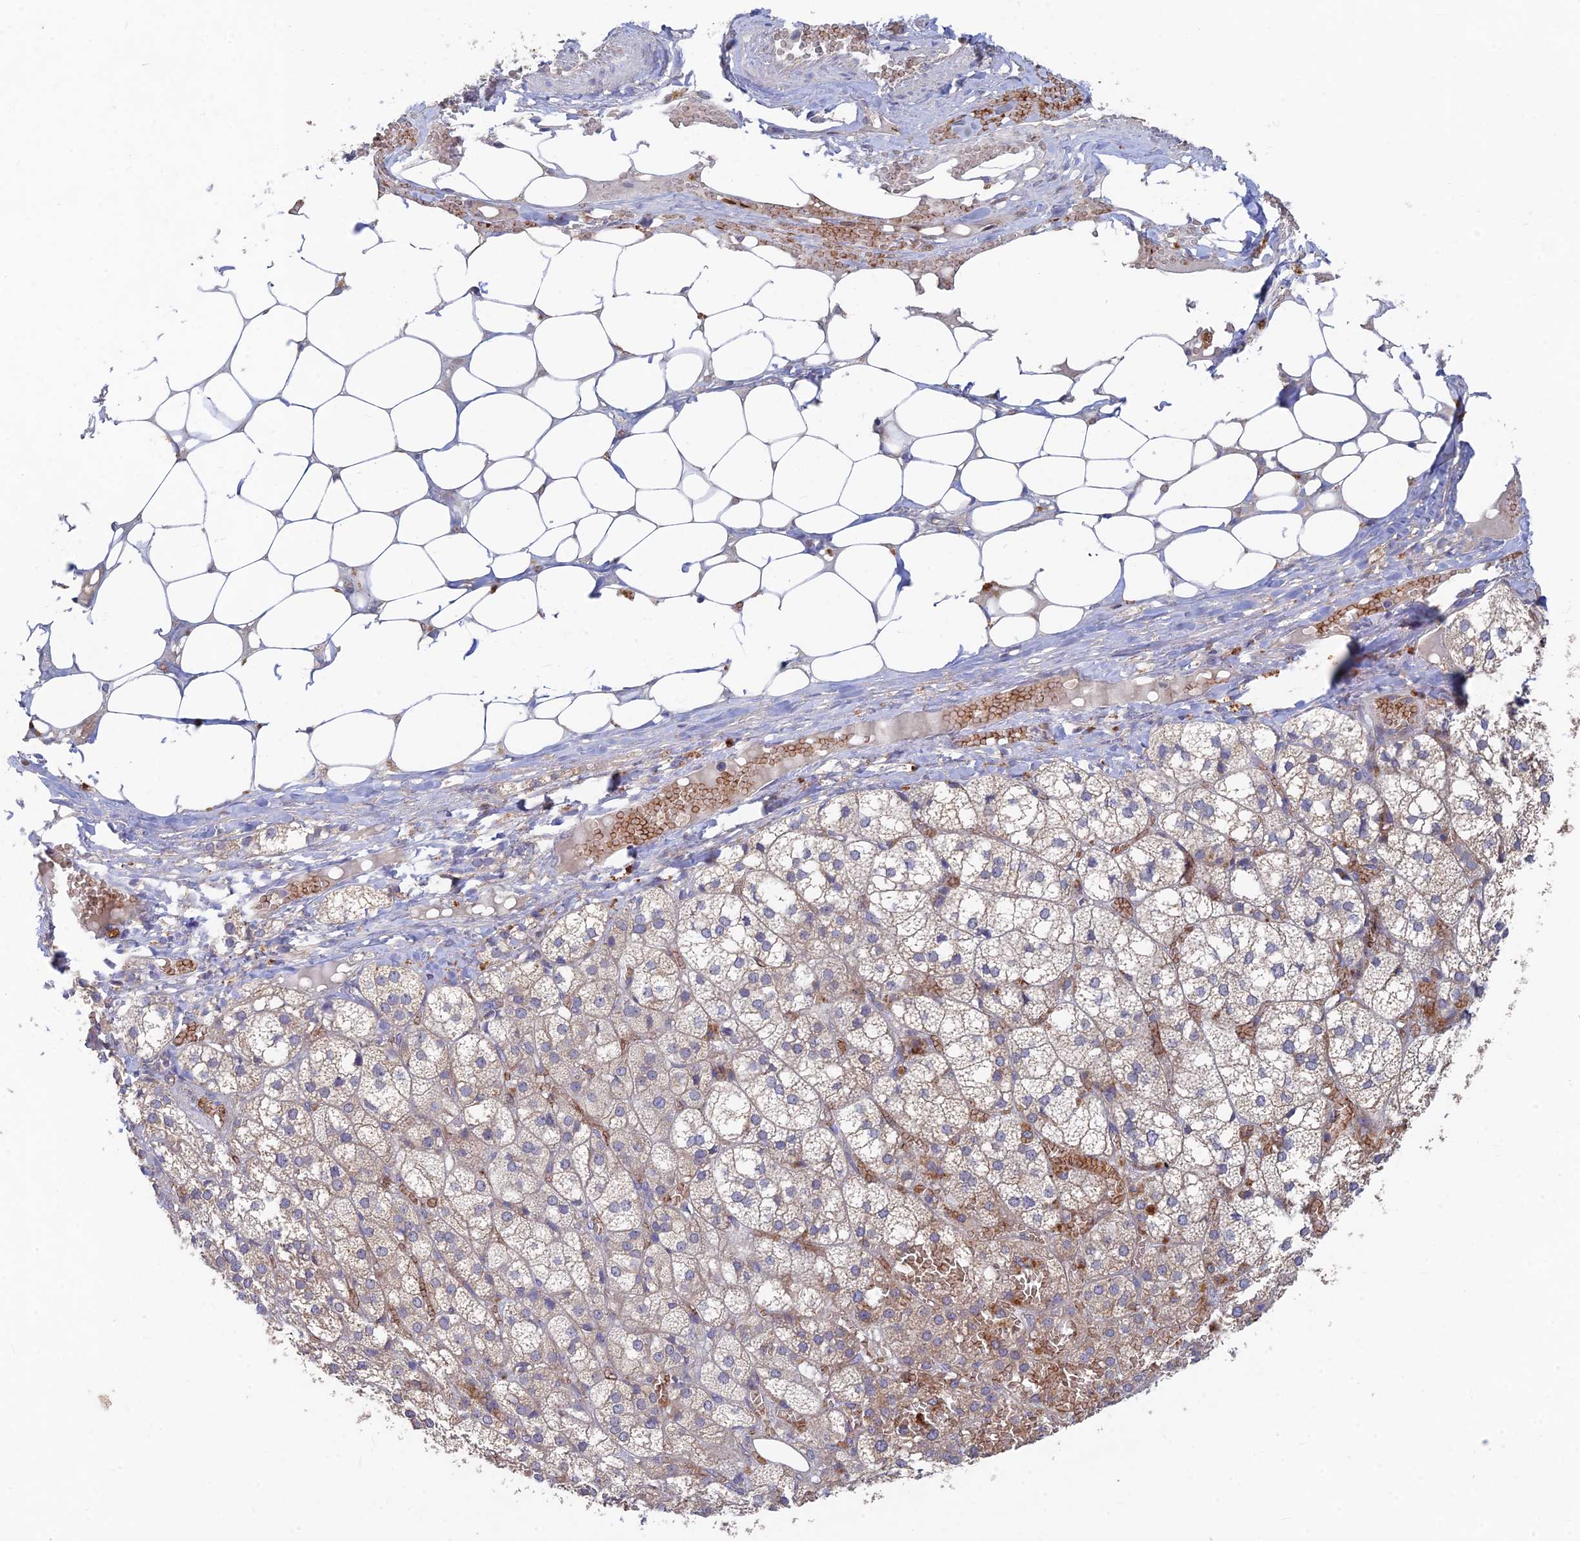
{"staining": {"intensity": "moderate", "quantity": "<25%", "location": "cytoplasmic/membranous"}, "tissue": "adrenal gland", "cell_type": "Glandular cells", "image_type": "normal", "snomed": [{"axis": "morphology", "description": "Normal tissue, NOS"}, {"axis": "topography", "description": "Adrenal gland"}], "caption": "Moderate cytoplasmic/membranous positivity for a protein is identified in about <25% of glandular cells of unremarkable adrenal gland using immunohistochemistry.", "gene": "ARRDC1", "patient": {"sex": "female", "age": 61}}